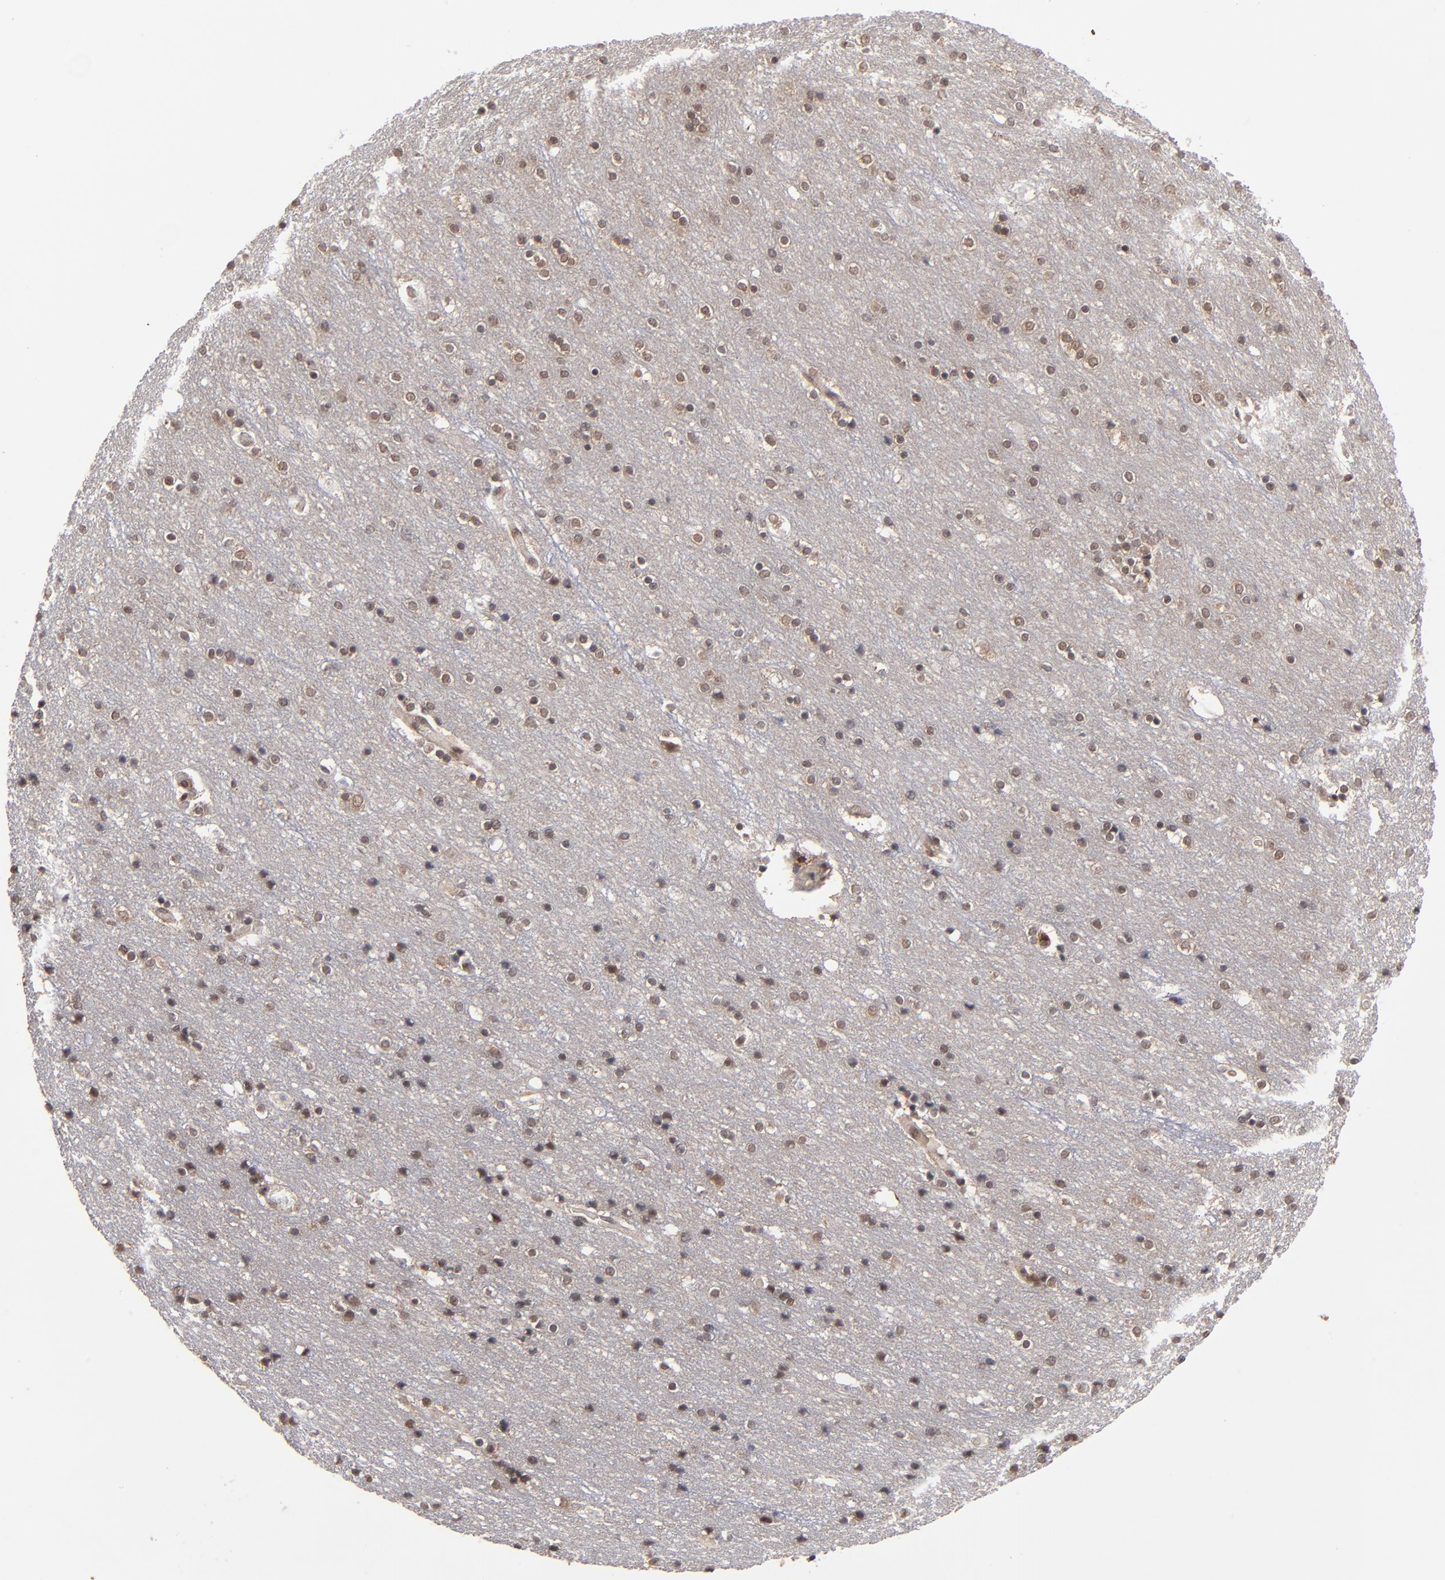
{"staining": {"intensity": "negative", "quantity": "none", "location": "none"}, "tissue": "cerebral cortex", "cell_type": "Endothelial cells", "image_type": "normal", "snomed": [{"axis": "morphology", "description": "Normal tissue, NOS"}, {"axis": "topography", "description": "Cerebral cortex"}], "caption": "IHC of benign cerebral cortex exhibits no staining in endothelial cells.", "gene": "HUWE1", "patient": {"sex": "female", "age": 54}}